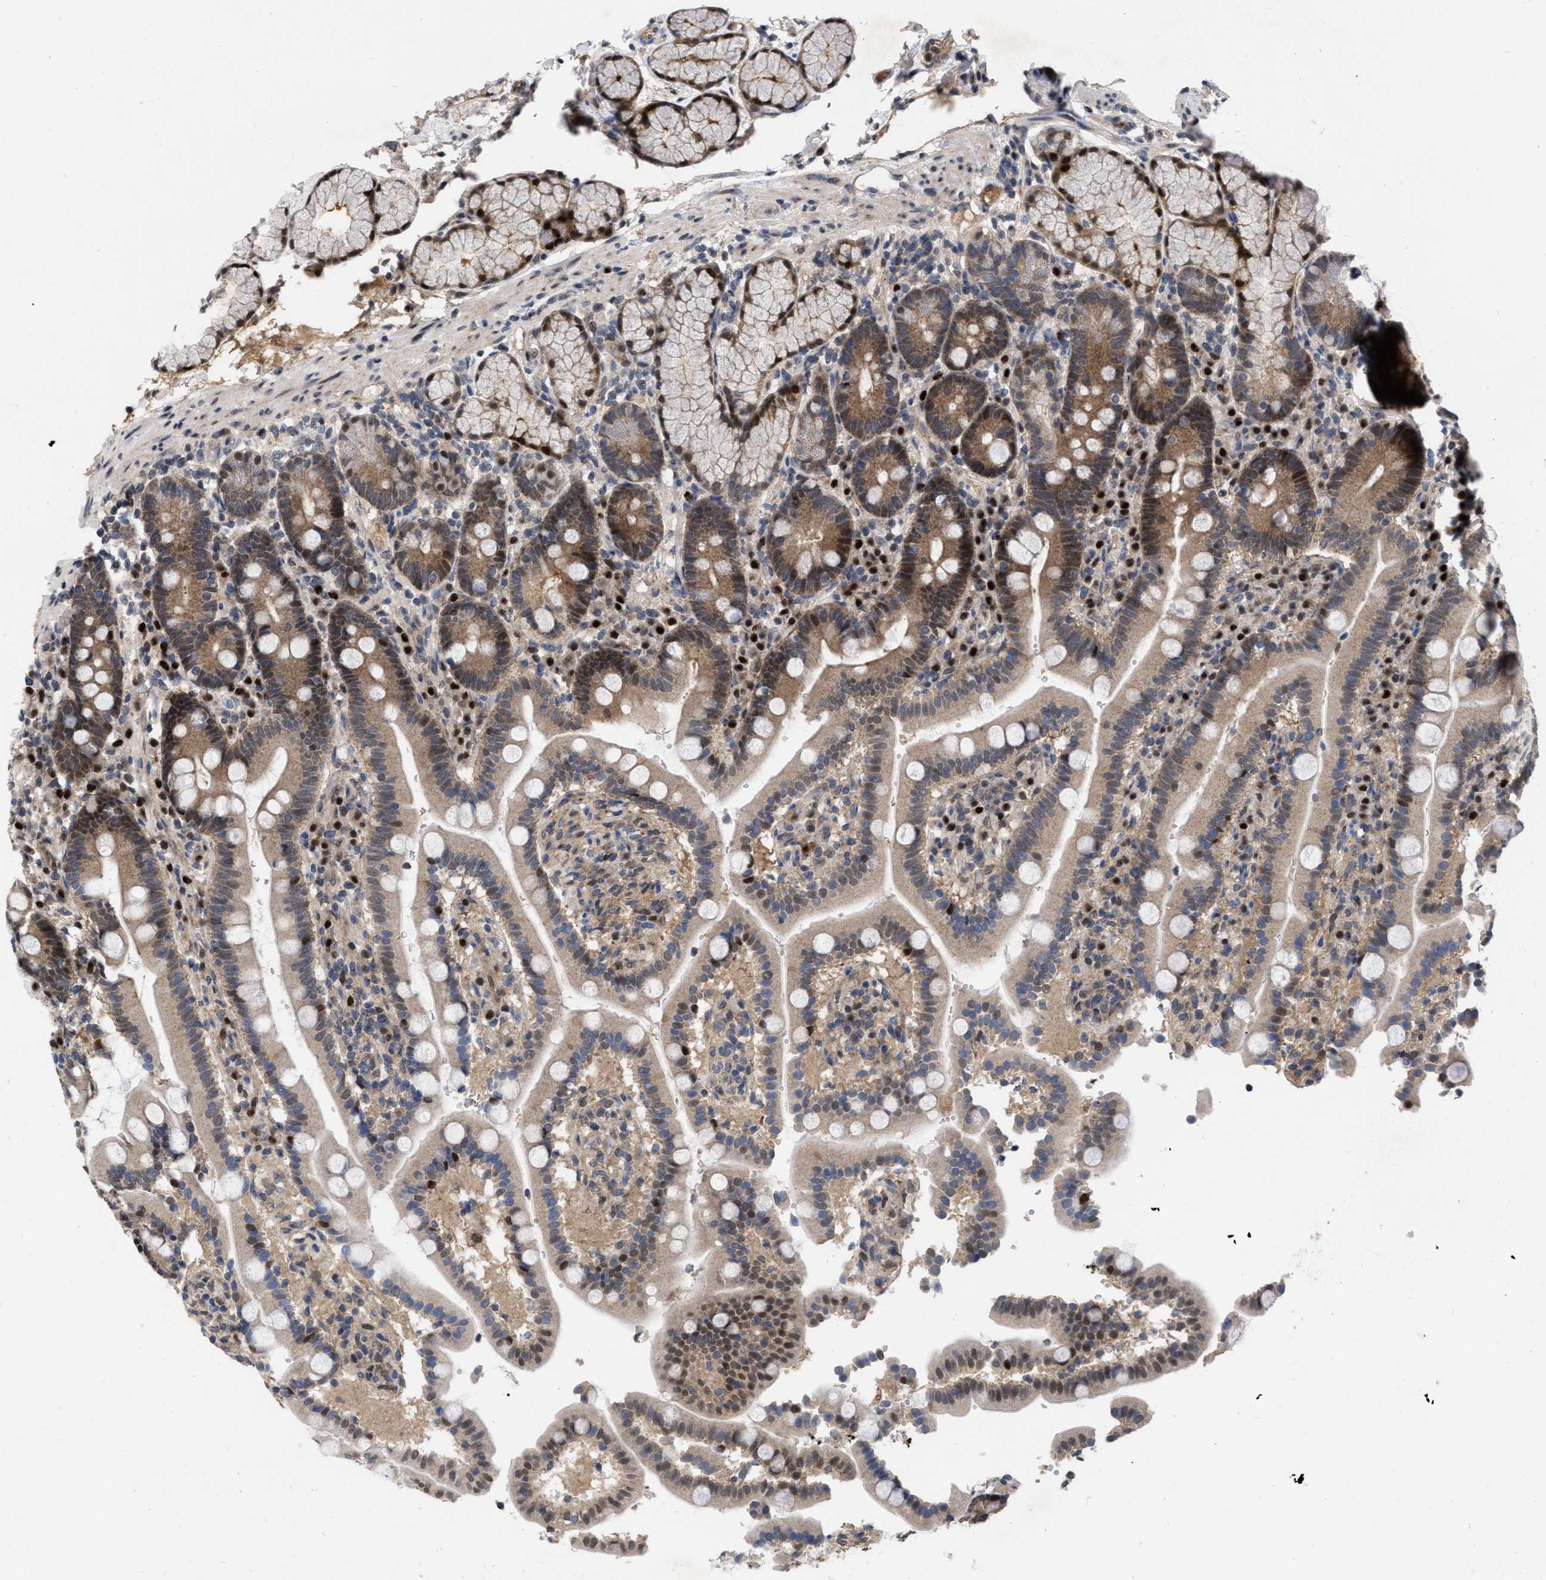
{"staining": {"intensity": "moderate", "quantity": "<25%", "location": "cytoplasmic/membranous,nuclear"}, "tissue": "duodenum", "cell_type": "Glandular cells", "image_type": "normal", "snomed": [{"axis": "morphology", "description": "Normal tissue, NOS"}, {"axis": "topography", "description": "Small intestine, NOS"}], "caption": "Moderate cytoplasmic/membranous,nuclear positivity is present in approximately <25% of glandular cells in benign duodenum.", "gene": "MDM4", "patient": {"sex": "female", "age": 71}}